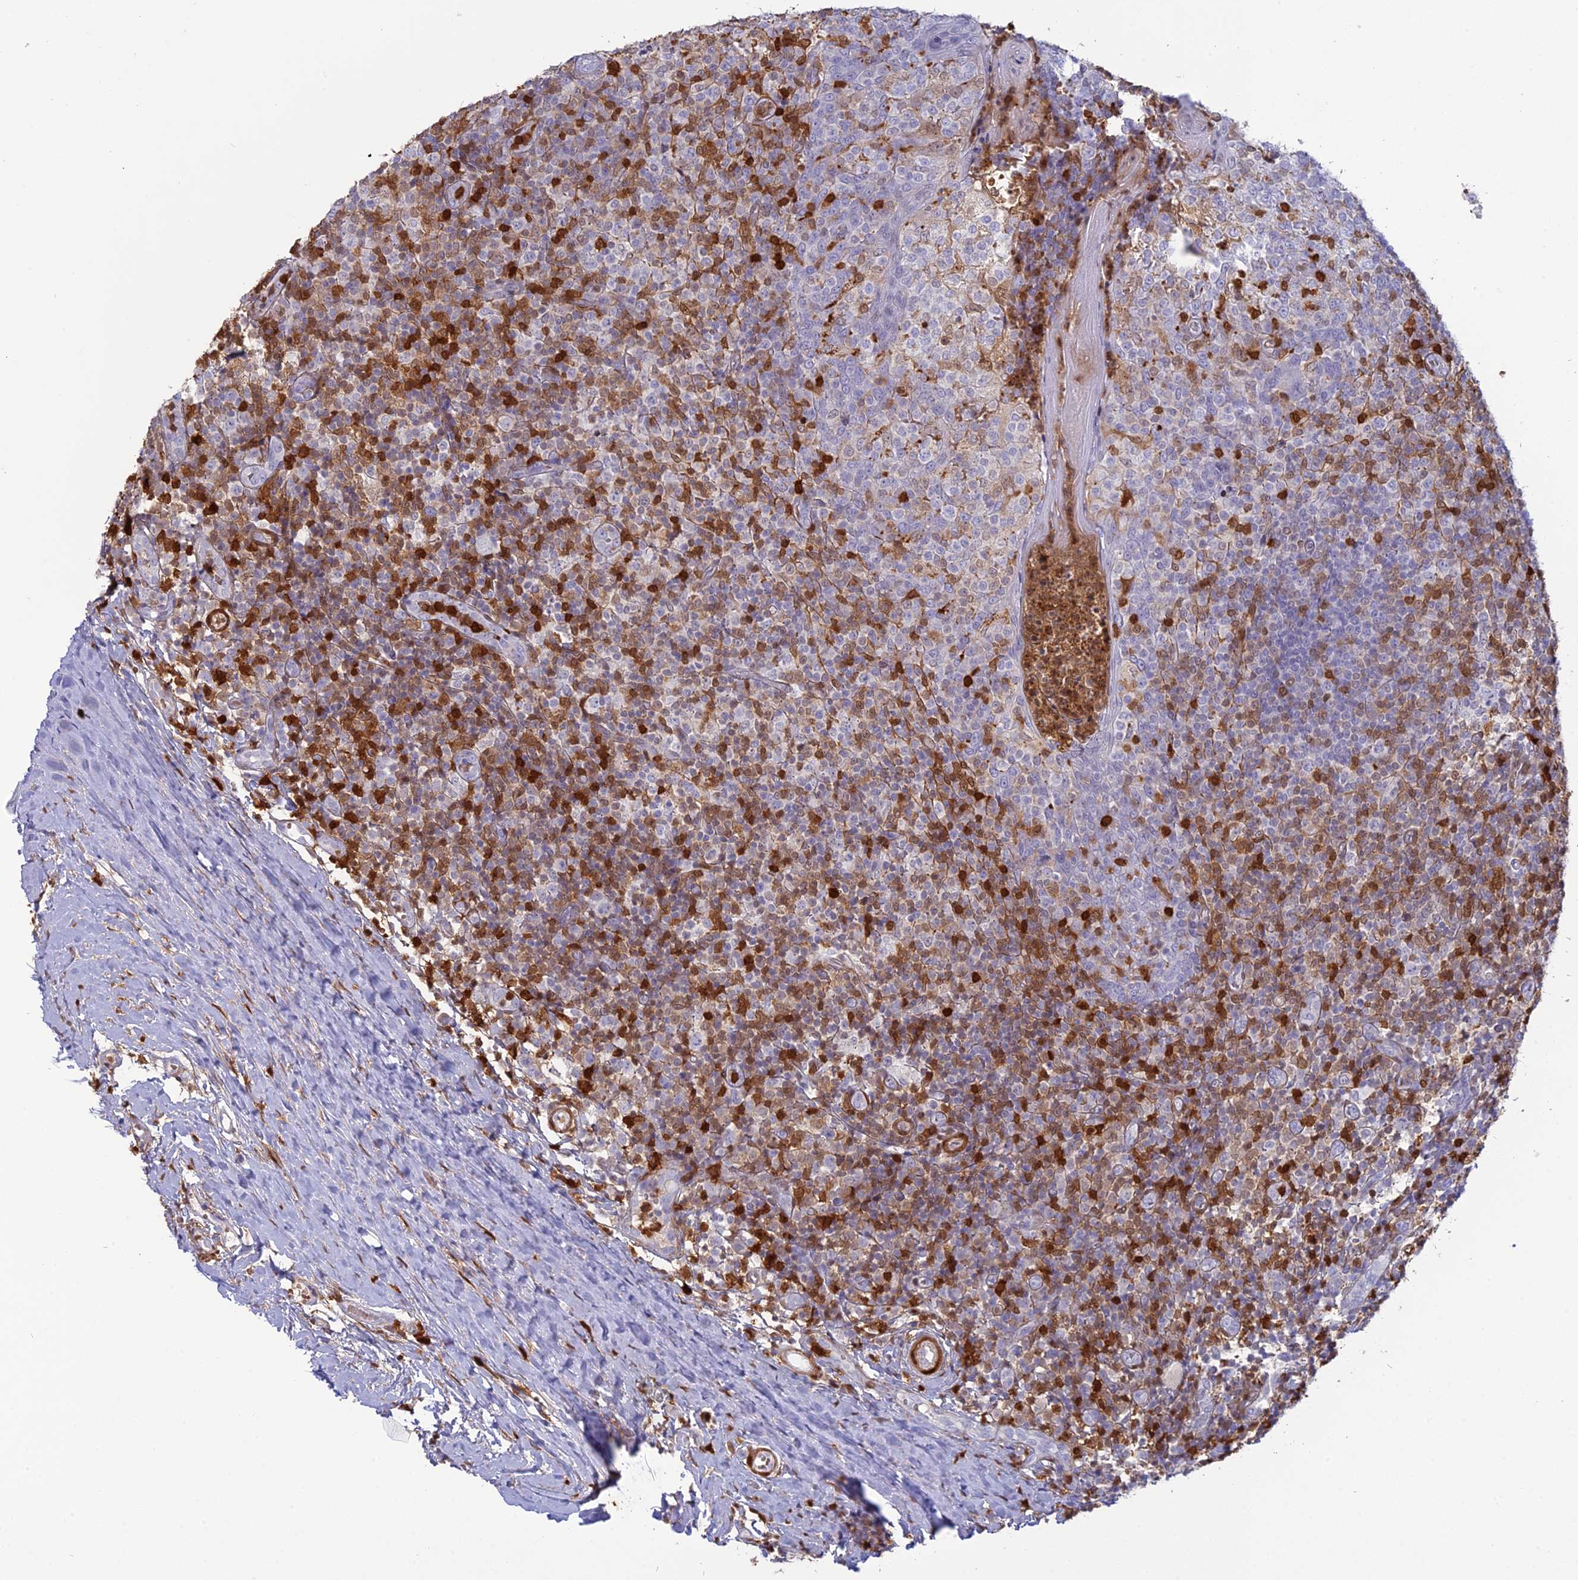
{"staining": {"intensity": "negative", "quantity": "none", "location": "none"}, "tissue": "tonsil", "cell_type": "Germinal center cells", "image_type": "normal", "snomed": [{"axis": "morphology", "description": "Normal tissue, NOS"}, {"axis": "topography", "description": "Tonsil"}], "caption": "The micrograph displays no staining of germinal center cells in unremarkable tonsil.", "gene": "PGBD4", "patient": {"sex": "female", "age": 19}}